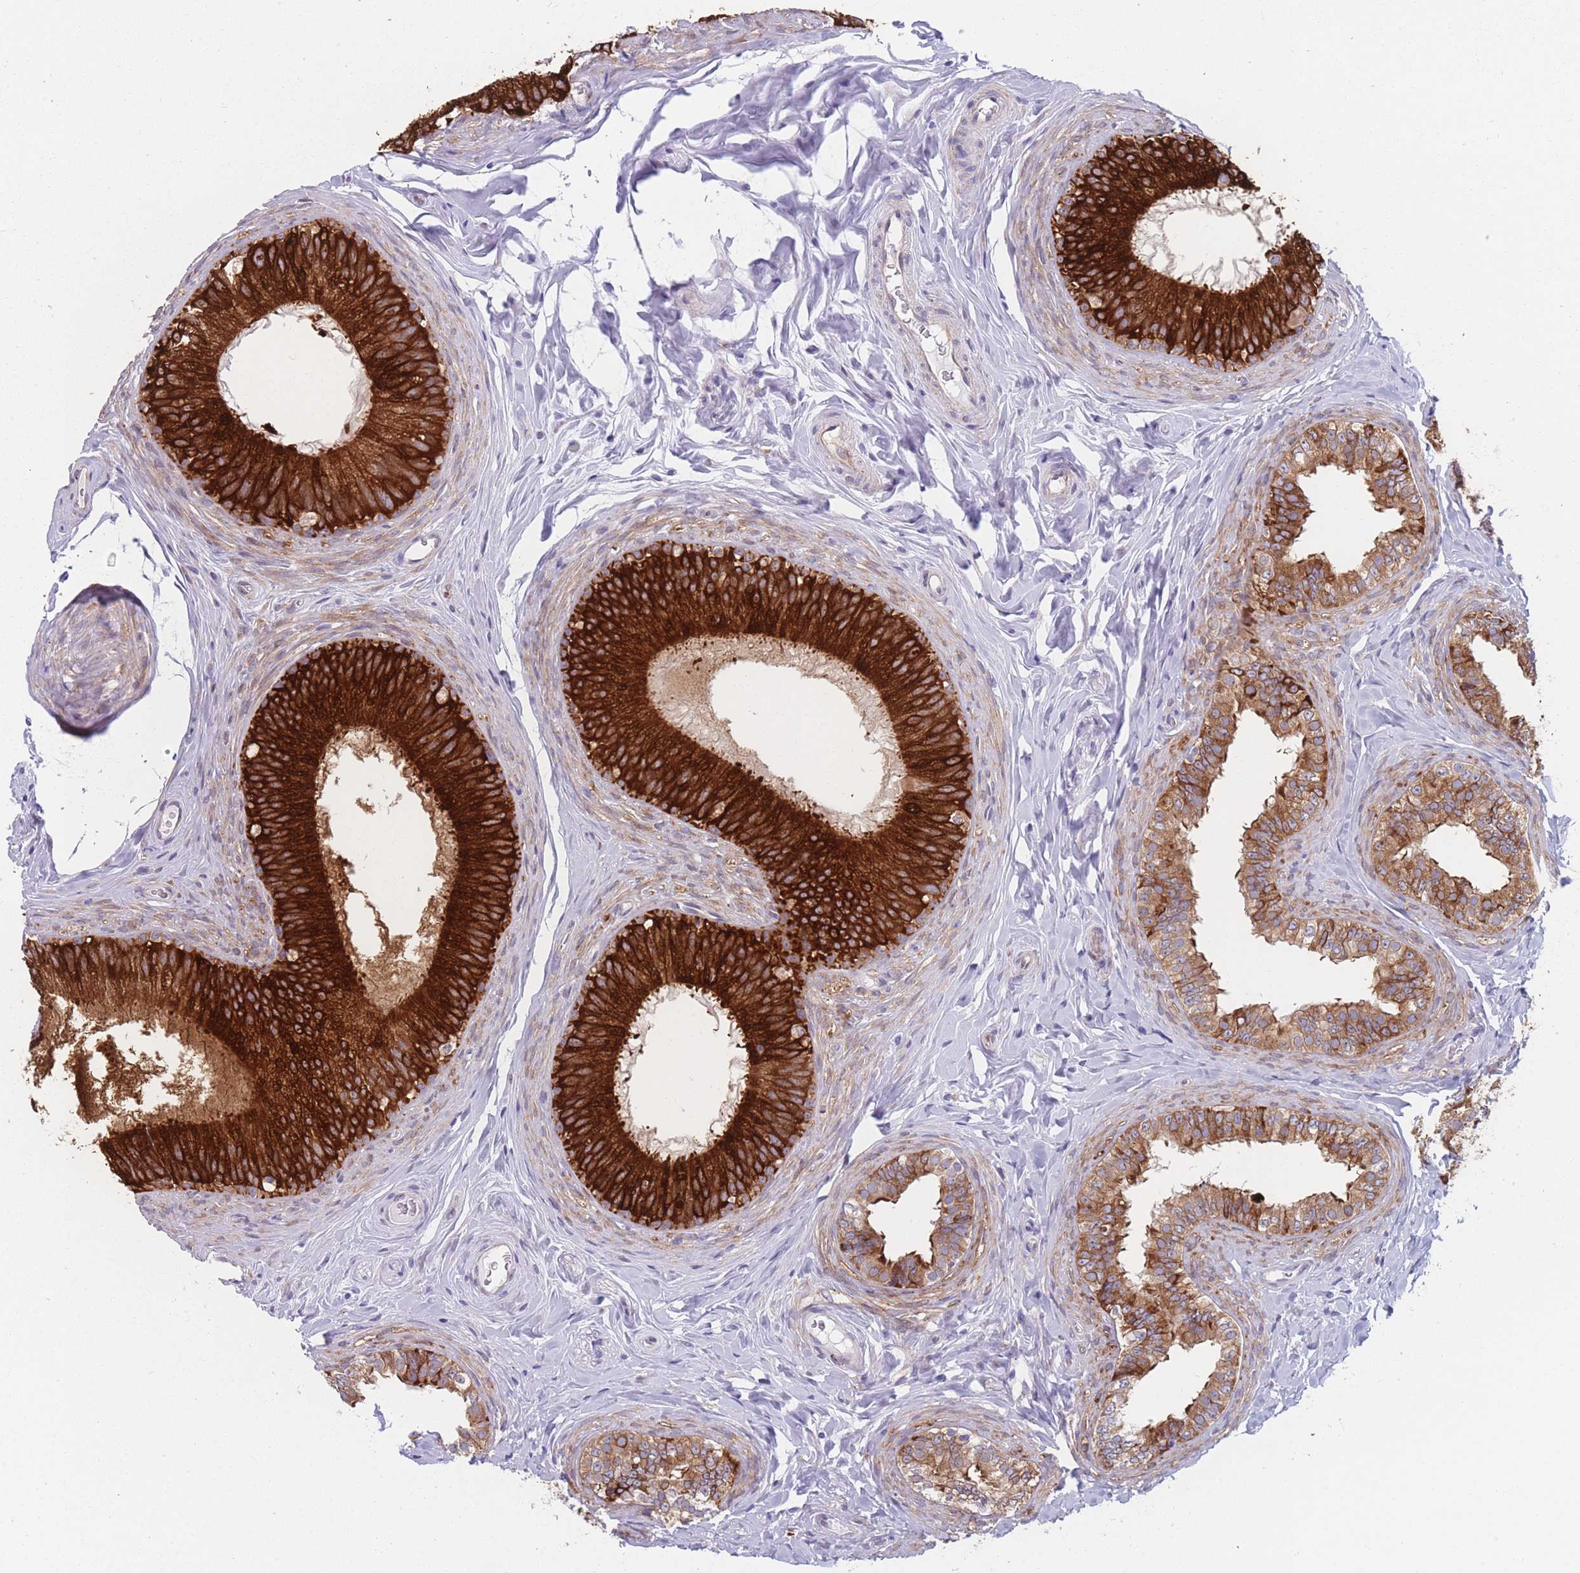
{"staining": {"intensity": "strong", "quantity": ">75%", "location": "cytoplasmic/membranous"}, "tissue": "epididymis", "cell_type": "Glandular cells", "image_type": "normal", "snomed": [{"axis": "morphology", "description": "Normal tissue, NOS"}, {"axis": "topography", "description": "Epididymis"}], "caption": "DAB immunohistochemical staining of unremarkable human epididymis displays strong cytoplasmic/membranous protein expression in approximately >75% of glandular cells.", "gene": "AK9", "patient": {"sex": "male", "age": 38}}